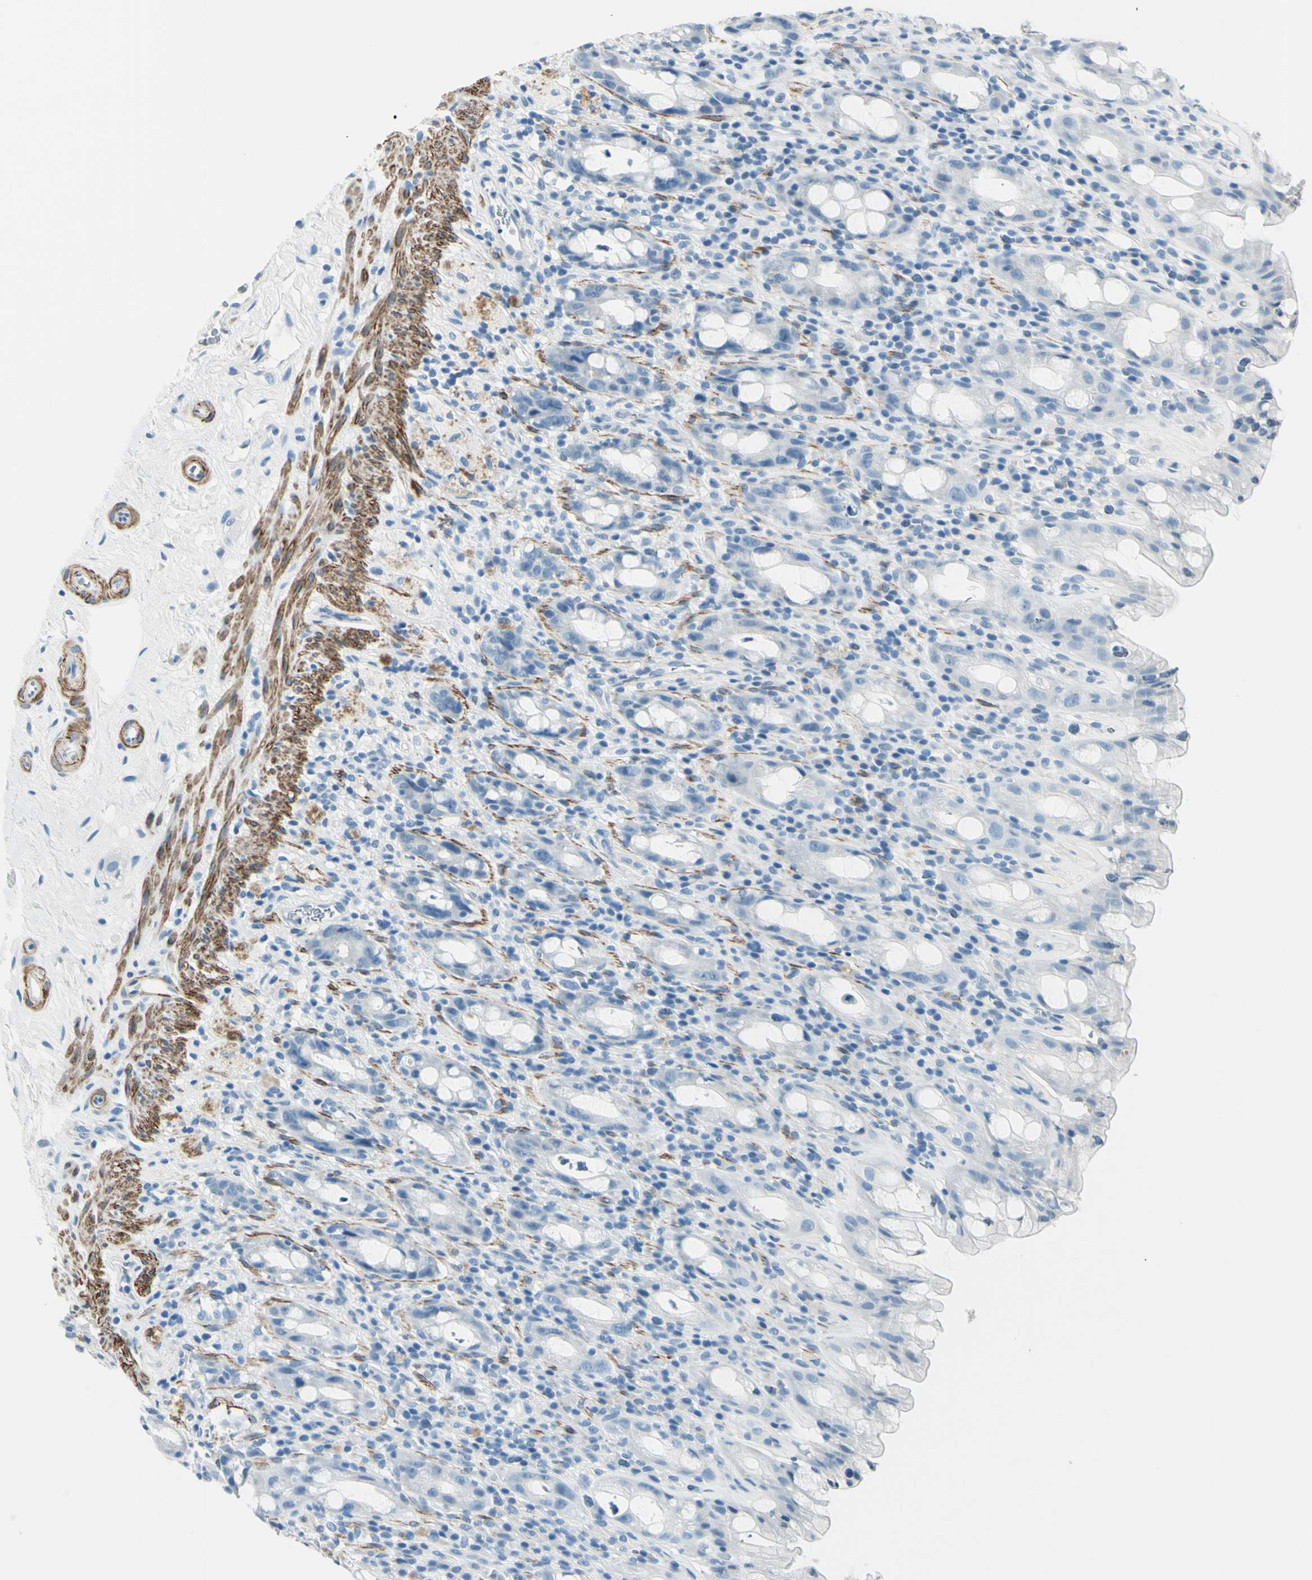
{"staining": {"intensity": "negative", "quantity": "none", "location": "none"}, "tissue": "rectum", "cell_type": "Glandular cells", "image_type": "normal", "snomed": [{"axis": "morphology", "description": "Normal tissue, NOS"}, {"axis": "topography", "description": "Rectum"}], "caption": "The image demonstrates no significant expression in glandular cells of rectum. (DAB (3,3'-diaminobenzidine) IHC, high magnification).", "gene": "CDH15", "patient": {"sex": "male", "age": 44}}